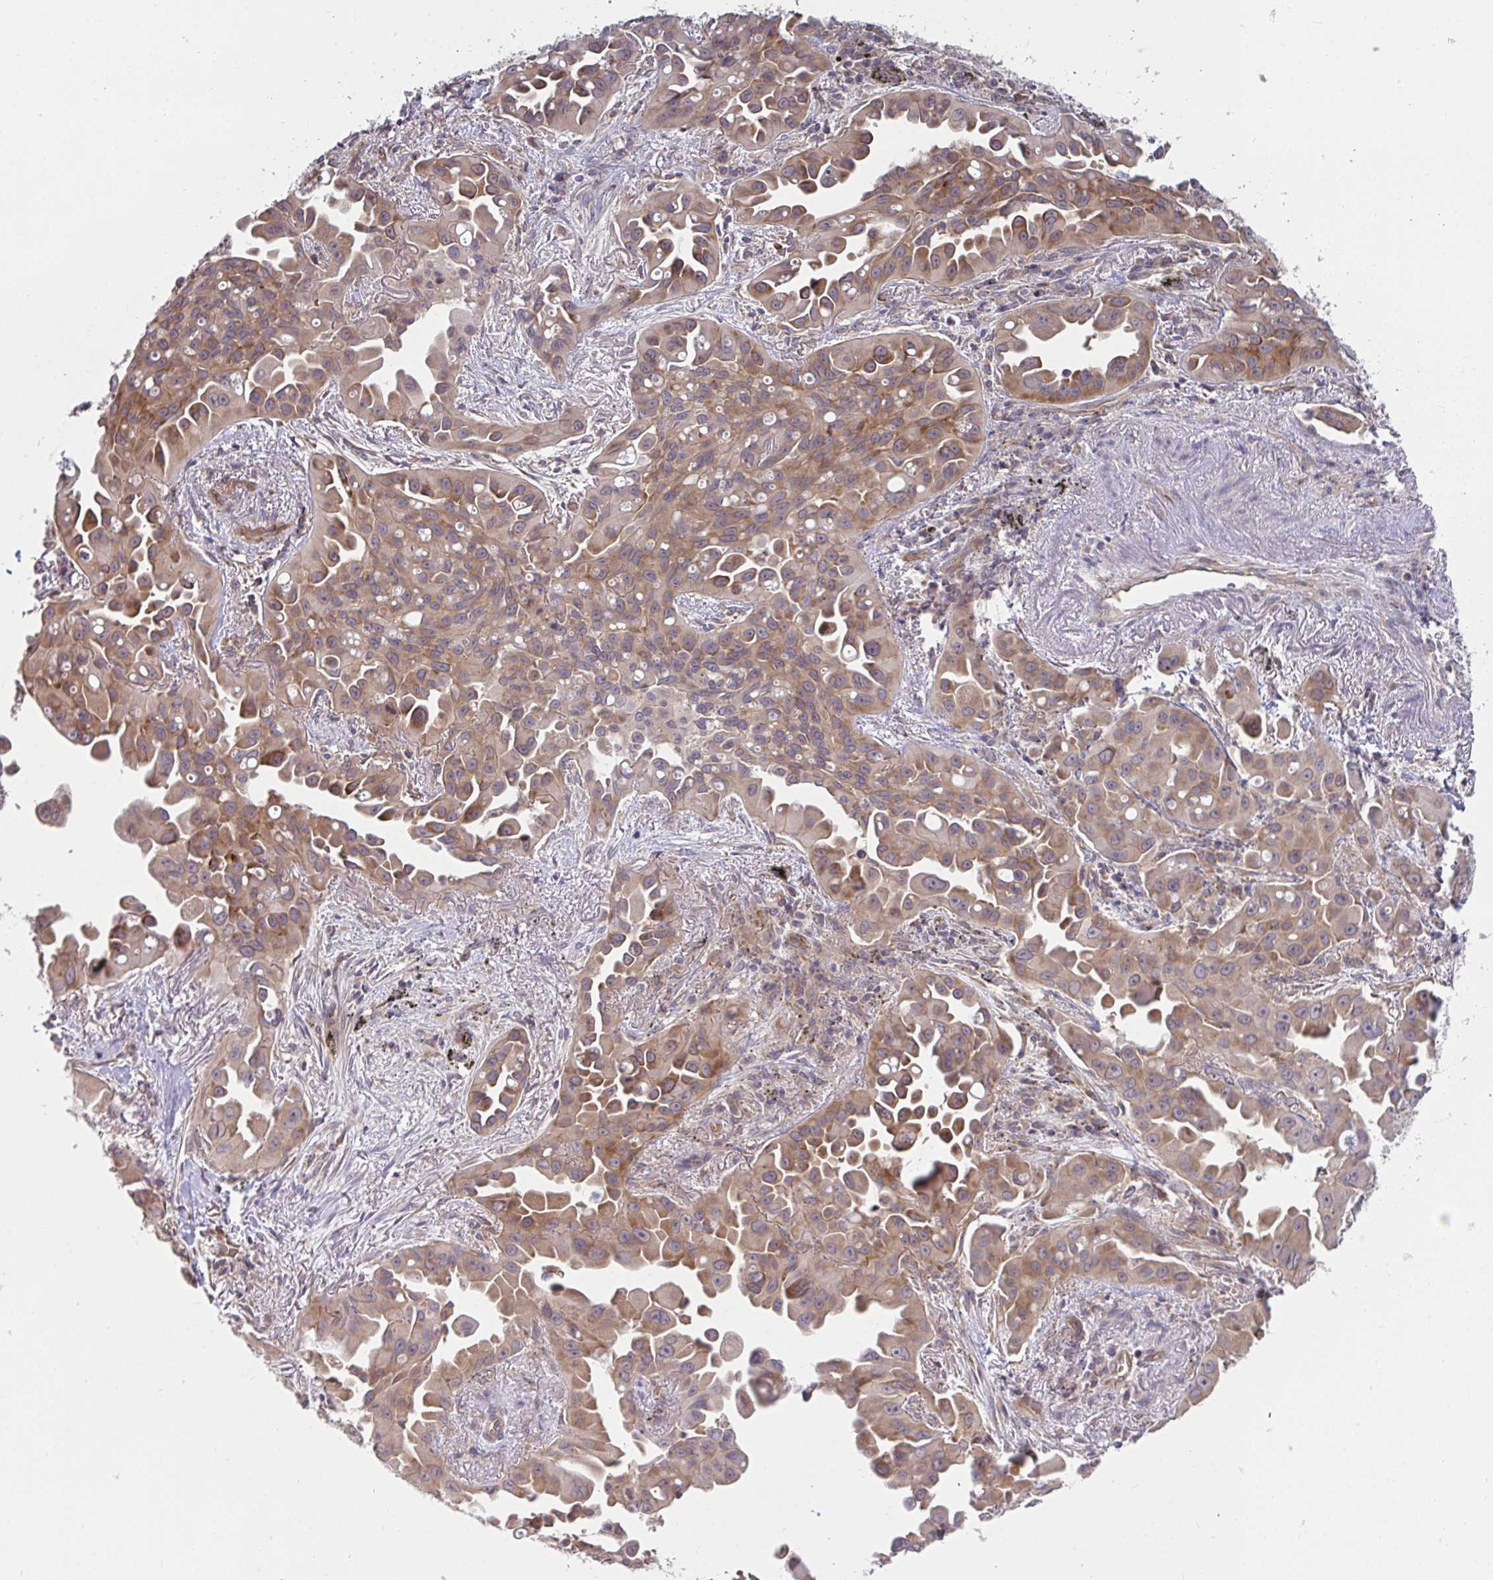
{"staining": {"intensity": "moderate", "quantity": ">75%", "location": "cytoplasmic/membranous"}, "tissue": "lung cancer", "cell_type": "Tumor cells", "image_type": "cancer", "snomed": [{"axis": "morphology", "description": "Adenocarcinoma, NOS"}, {"axis": "topography", "description": "Lung"}], "caption": "Protein expression analysis of lung cancer exhibits moderate cytoplasmic/membranous positivity in approximately >75% of tumor cells. (Stains: DAB (3,3'-diaminobenzidine) in brown, nuclei in blue, Microscopy: brightfield microscopy at high magnification).", "gene": "CASP9", "patient": {"sex": "male", "age": 68}}